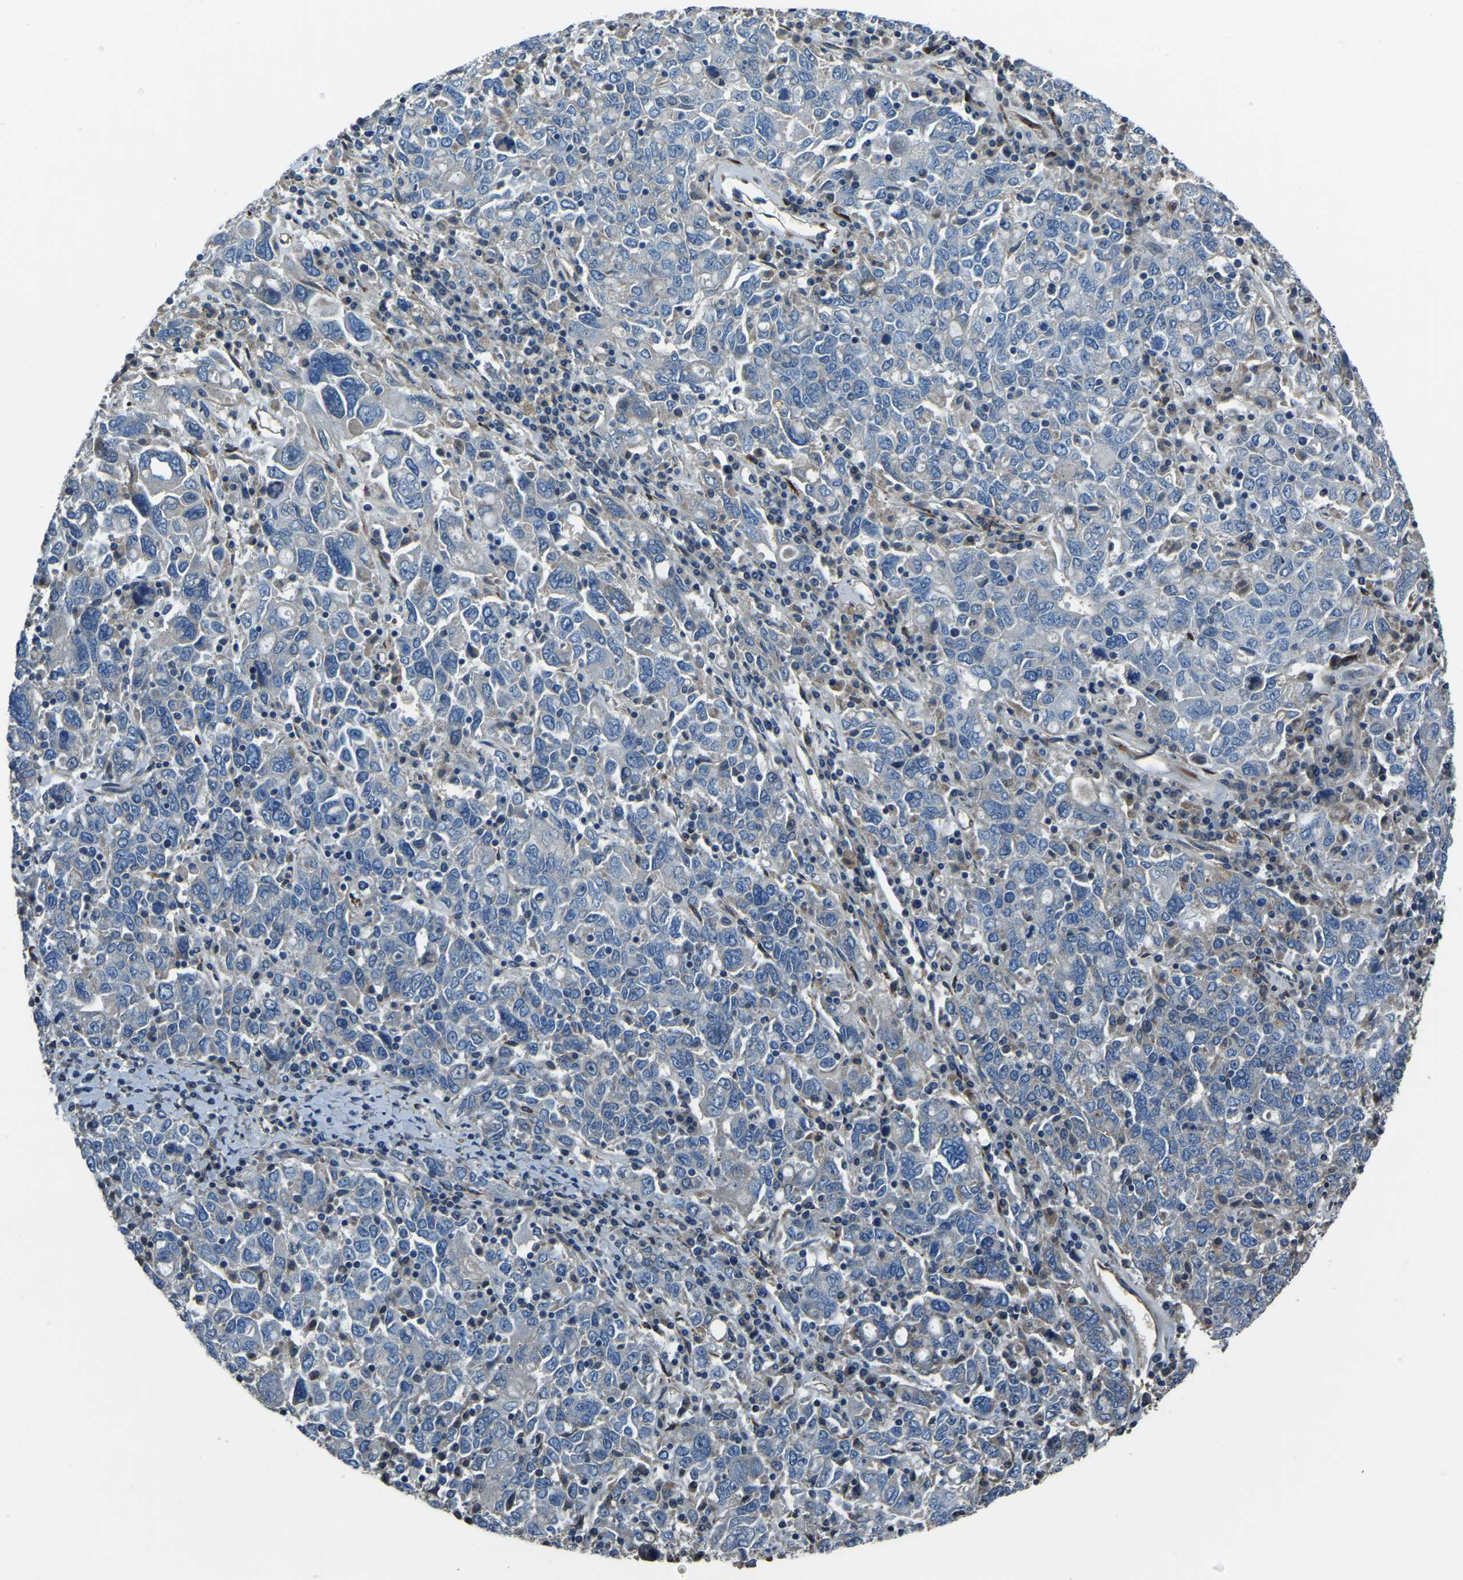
{"staining": {"intensity": "negative", "quantity": "none", "location": "none"}, "tissue": "ovarian cancer", "cell_type": "Tumor cells", "image_type": "cancer", "snomed": [{"axis": "morphology", "description": "Carcinoma, endometroid"}, {"axis": "topography", "description": "Ovary"}], "caption": "This is an IHC micrograph of endometroid carcinoma (ovarian). There is no positivity in tumor cells.", "gene": "COL3A1", "patient": {"sex": "female", "age": 62}}